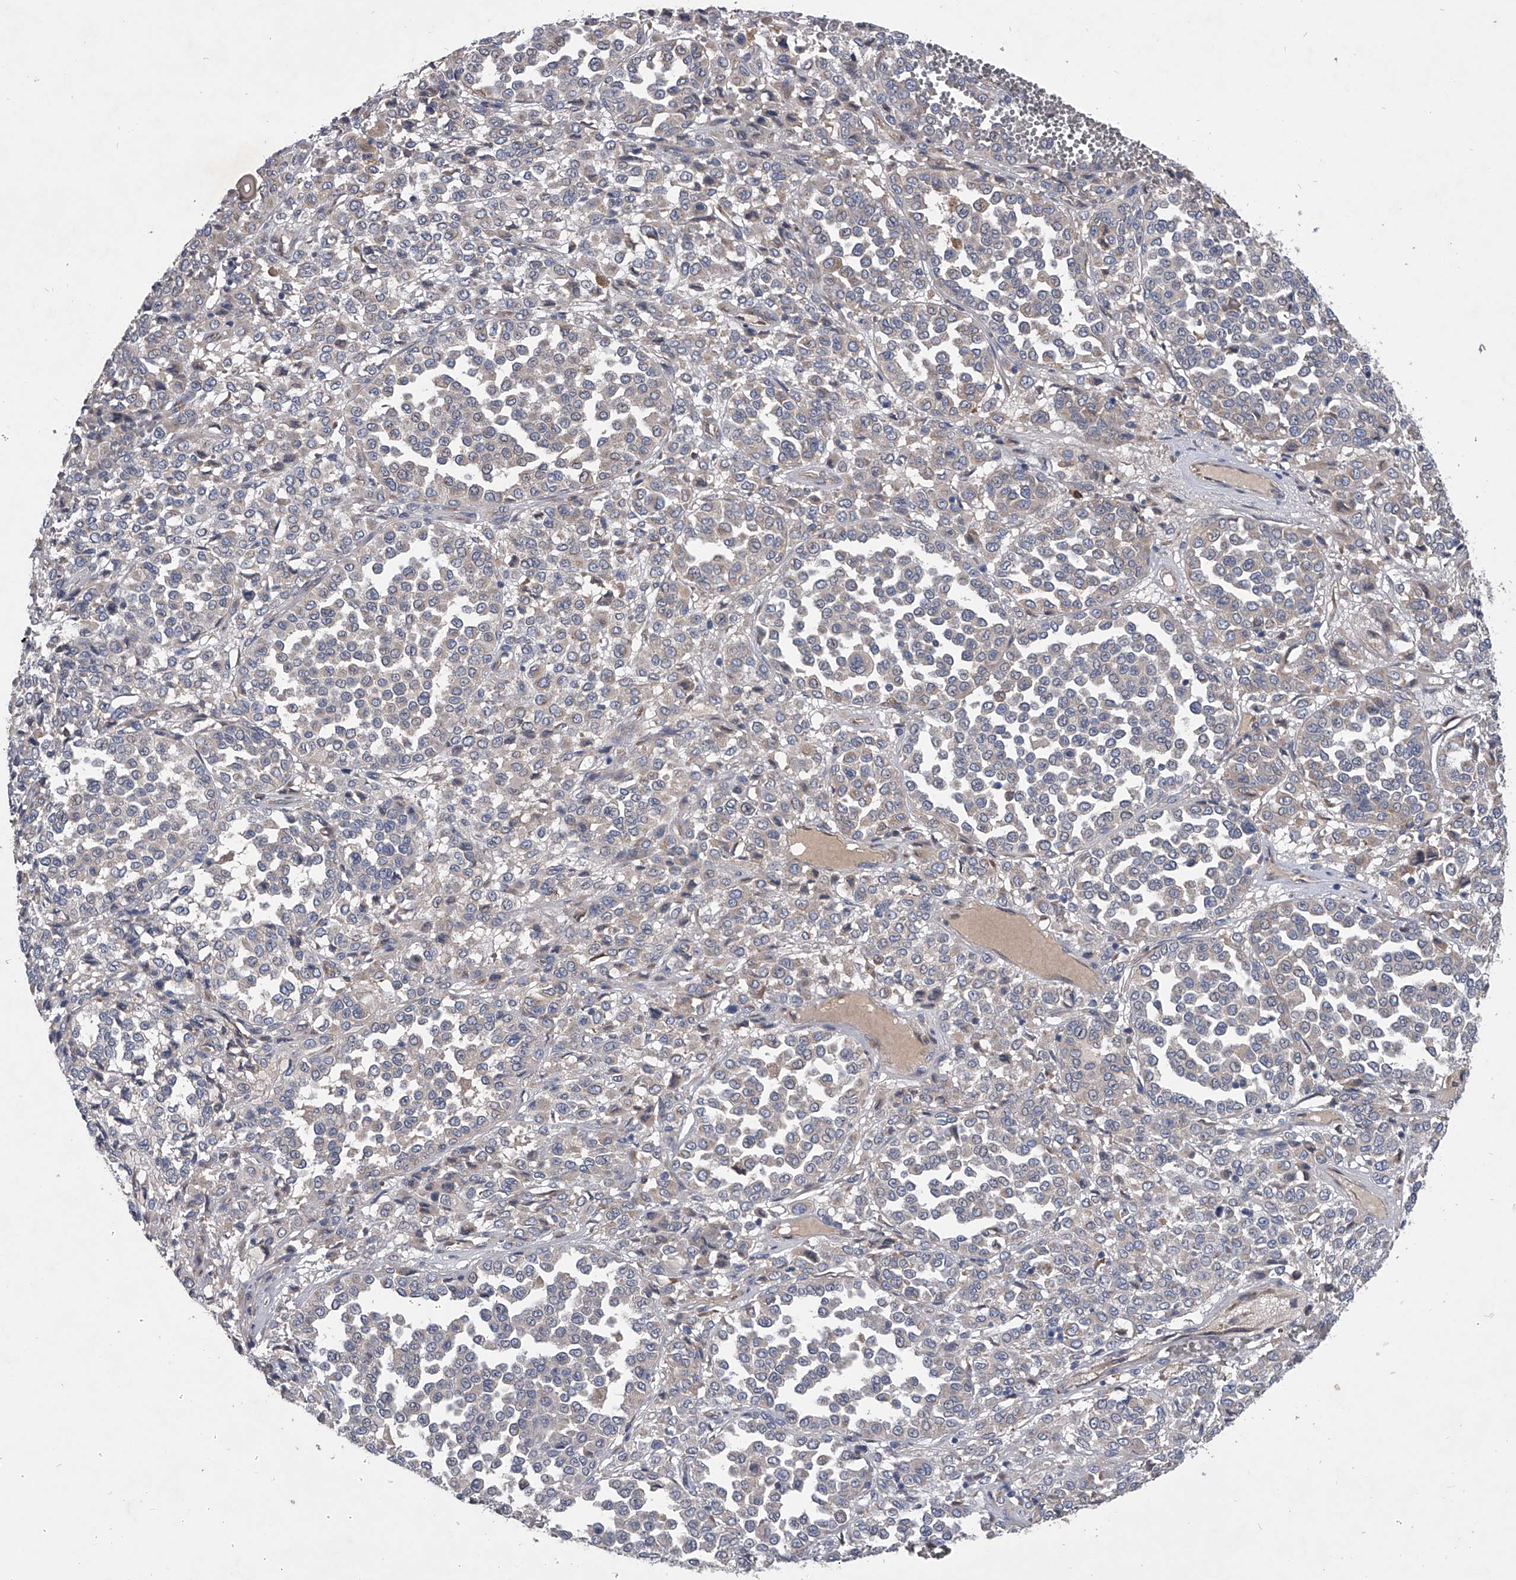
{"staining": {"intensity": "negative", "quantity": "none", "location": "none"}, "tissue": "melanoma", "cell_type": "Tumor cells", "image_type": "cancer", "snomed": [{"axis": "morphology", "description": "Malignant melanoma, Metastatic site"}, {"axis": "topography", "description": "Pancreas"}], "caption": "A photomicrograph of human malignant melanoma (metastatic site) is negative for staining in tumor cells.", "gene": "CCR4", "patient": {"sex": "female", "age": 30}}